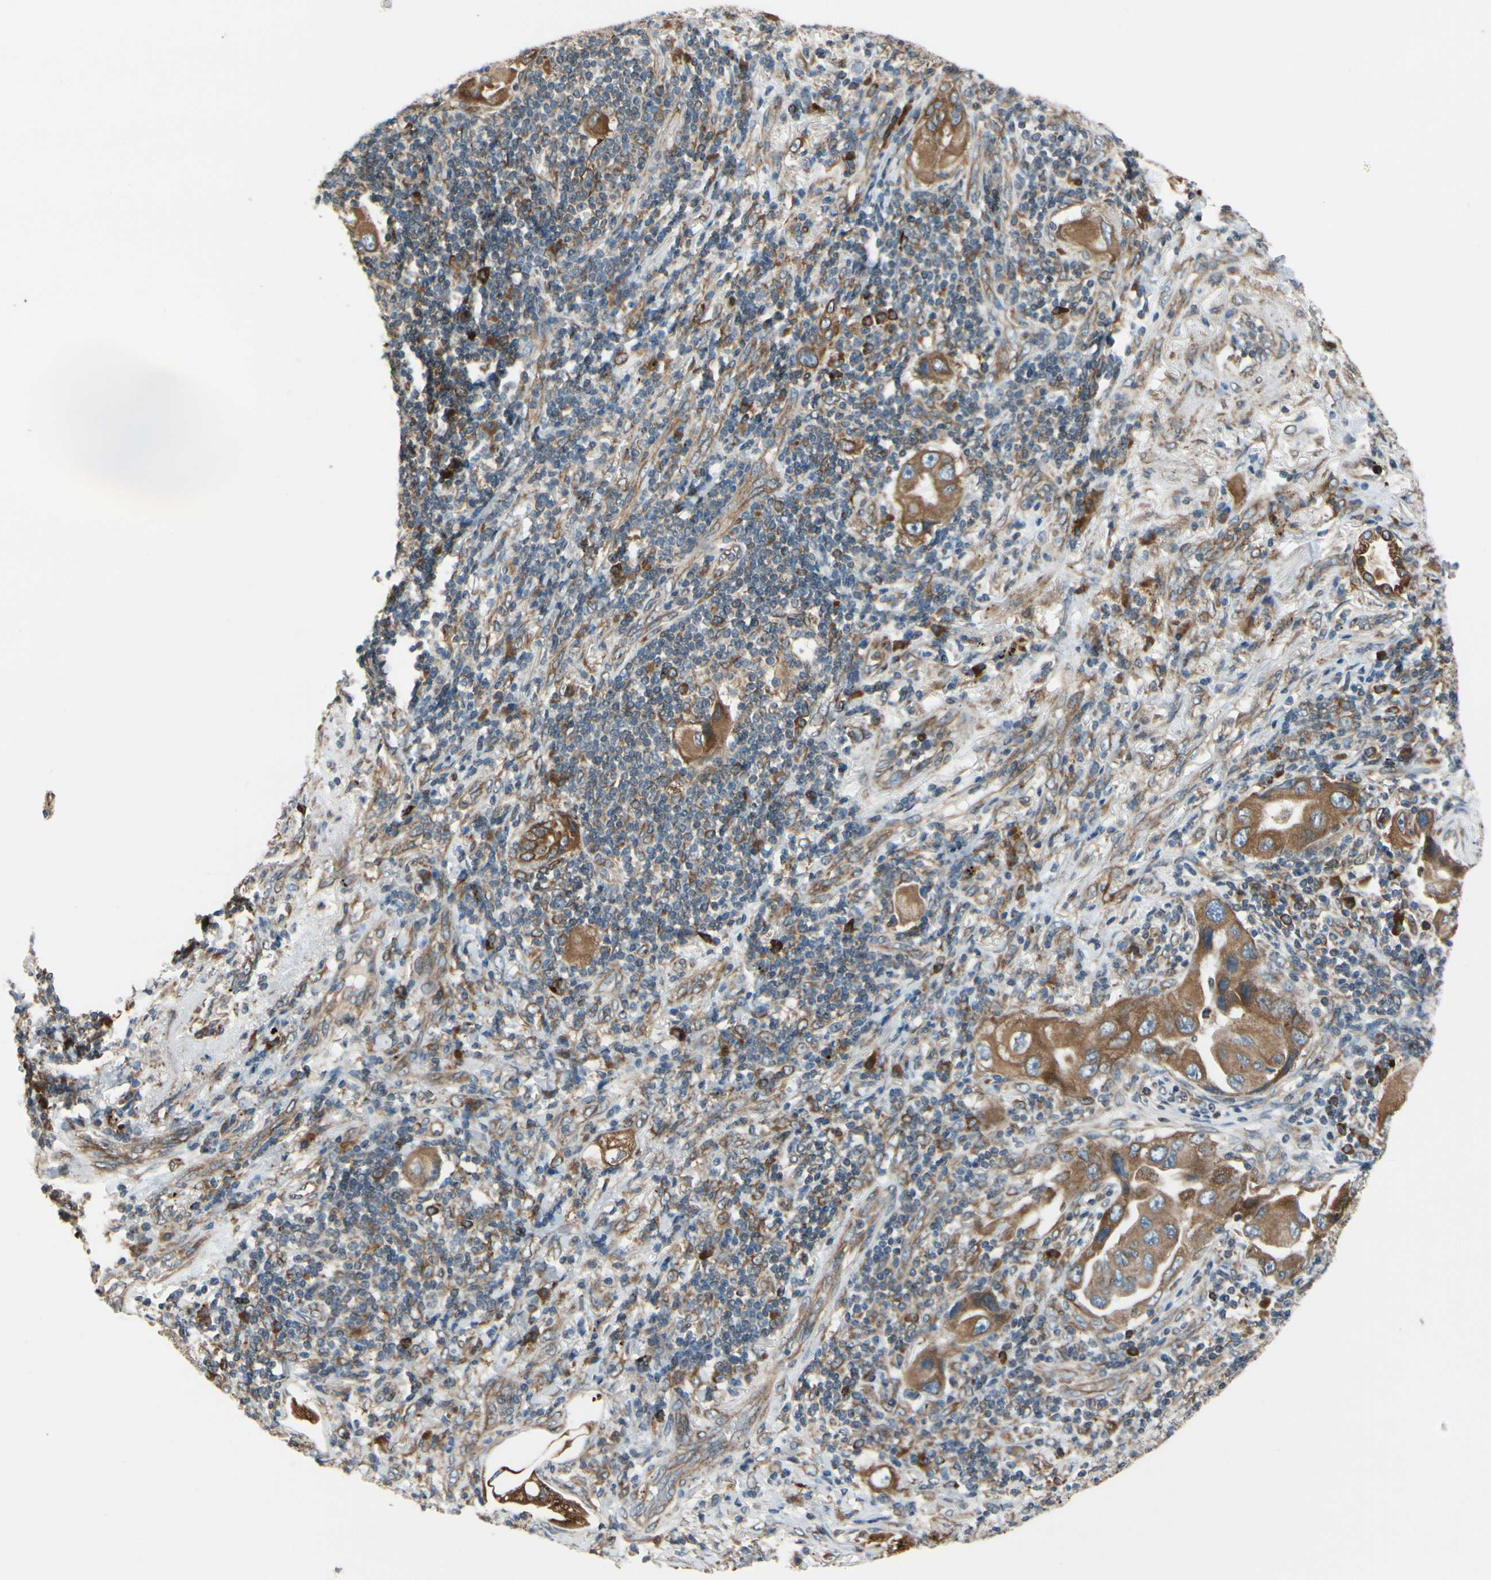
{"staining": {"intensity": "strong", "quantity": ">75%", "location": "cytoplasmic/membranous"}, "tissue": "lung cancer", "cell_type": "Tumor cells", "image_type": "cancer", "snomed": [{"axis": "morphology", "description": "Adenocarcinoma, NOS"}, {"axis": "topography", "description": "Lung"}], "caption": "Strong cytoplasmic/membranous expression is seen in approximately >75% of tumor cells in lung cancer (adenocarcinoma). (brown staining indicates protein expression, while blue staining denotes nuclei).", "gene": "CLCC1", "patient": {"sex": "female", "age": 65}}